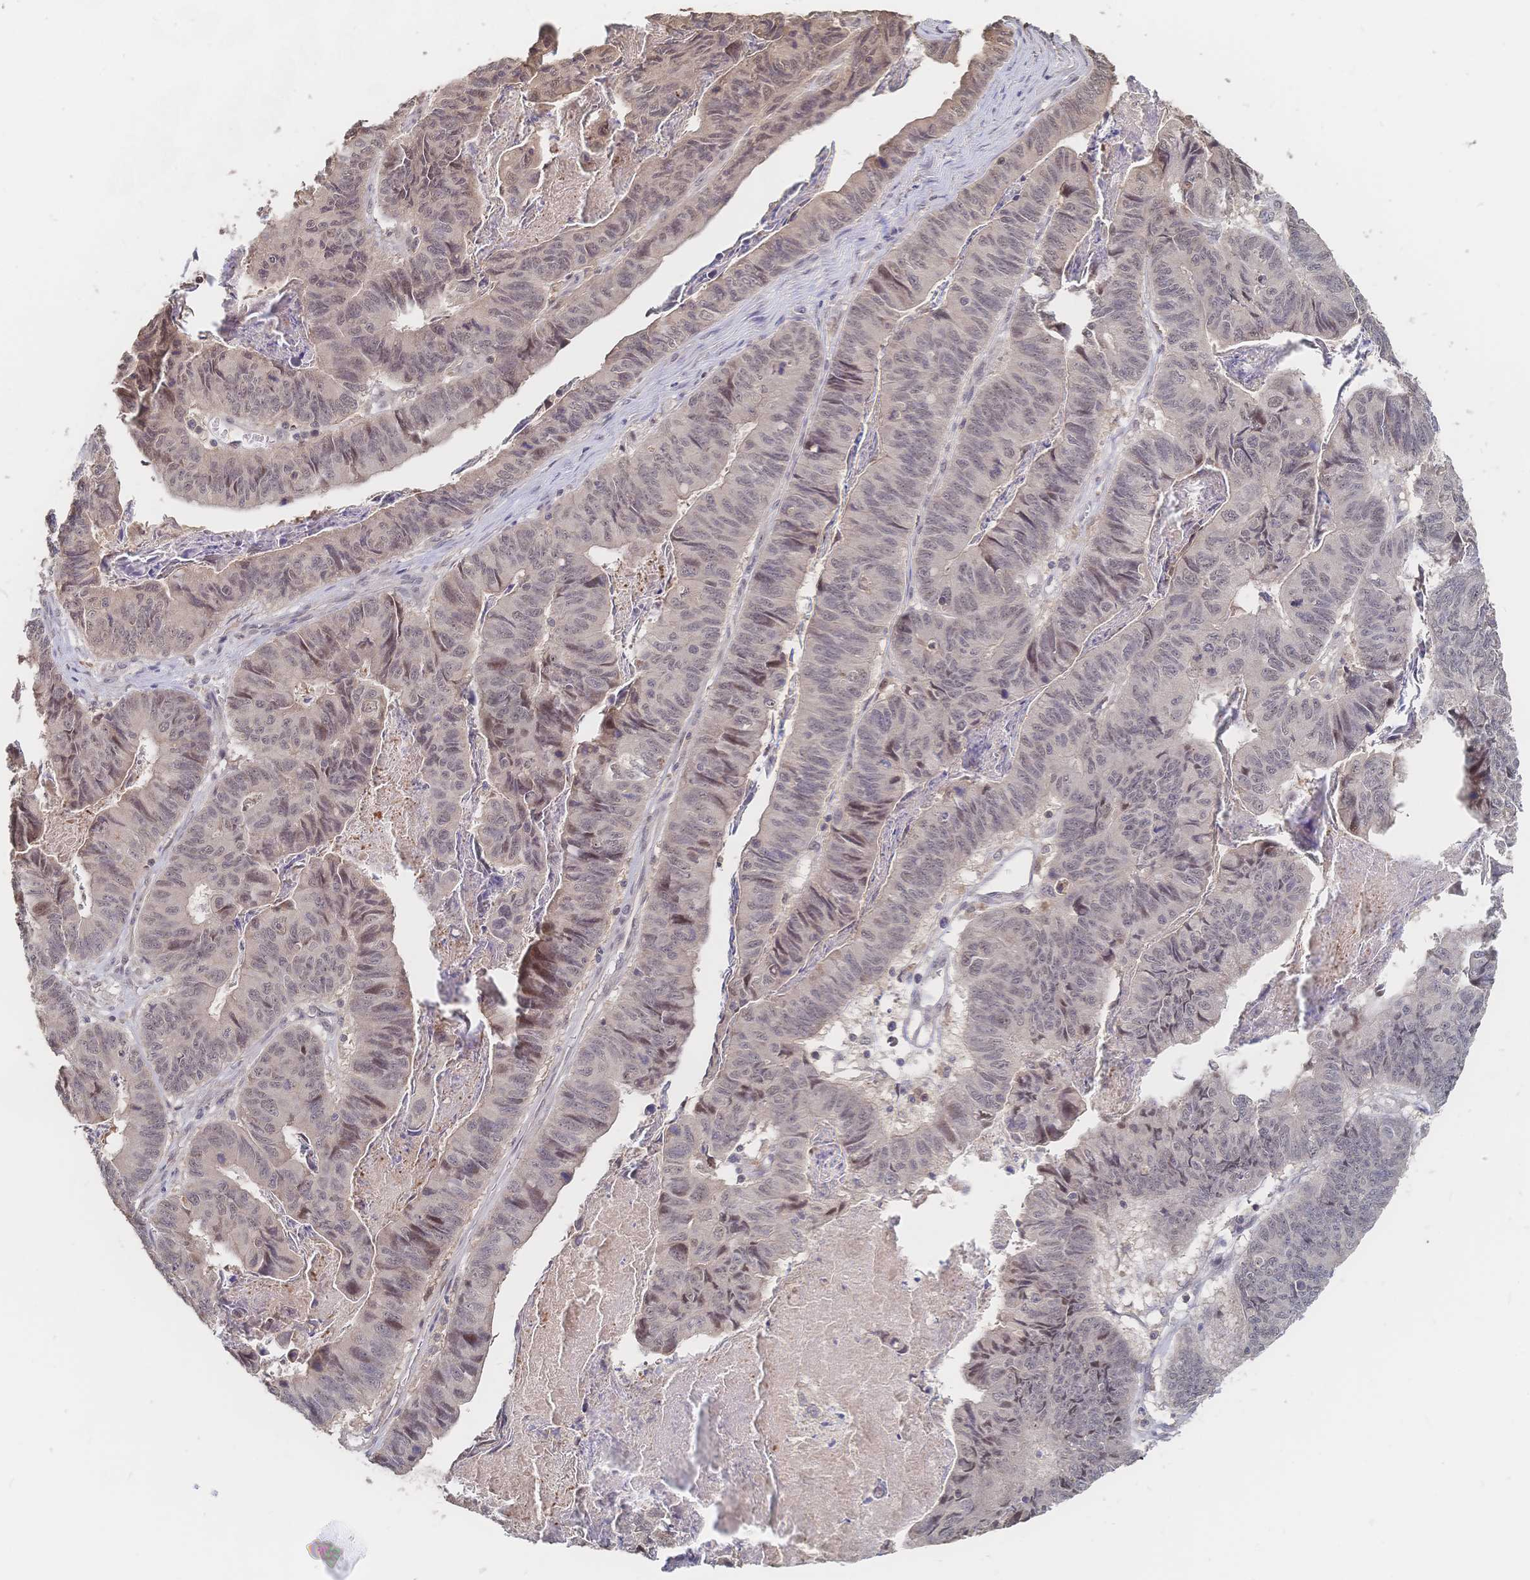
{"staining": {"intensity": "weak", "quantity": "<25%", "location": "nuclear"}, "tissue": "stomach cancer", "cell_type": "Tumor cells", "image_type": "cancer", "snomed": [{"axis": "morphology", "description": "Adenocarcinoma, NOS"}, {"axis": "topography", "description": "Stomach, lower"}], "caption": "The photomicrograph shows no staining of tumor cells in adenocarcinoma (stomach).", "gene": "LRP5", "patient": {"sex": "male", "age": 77}}